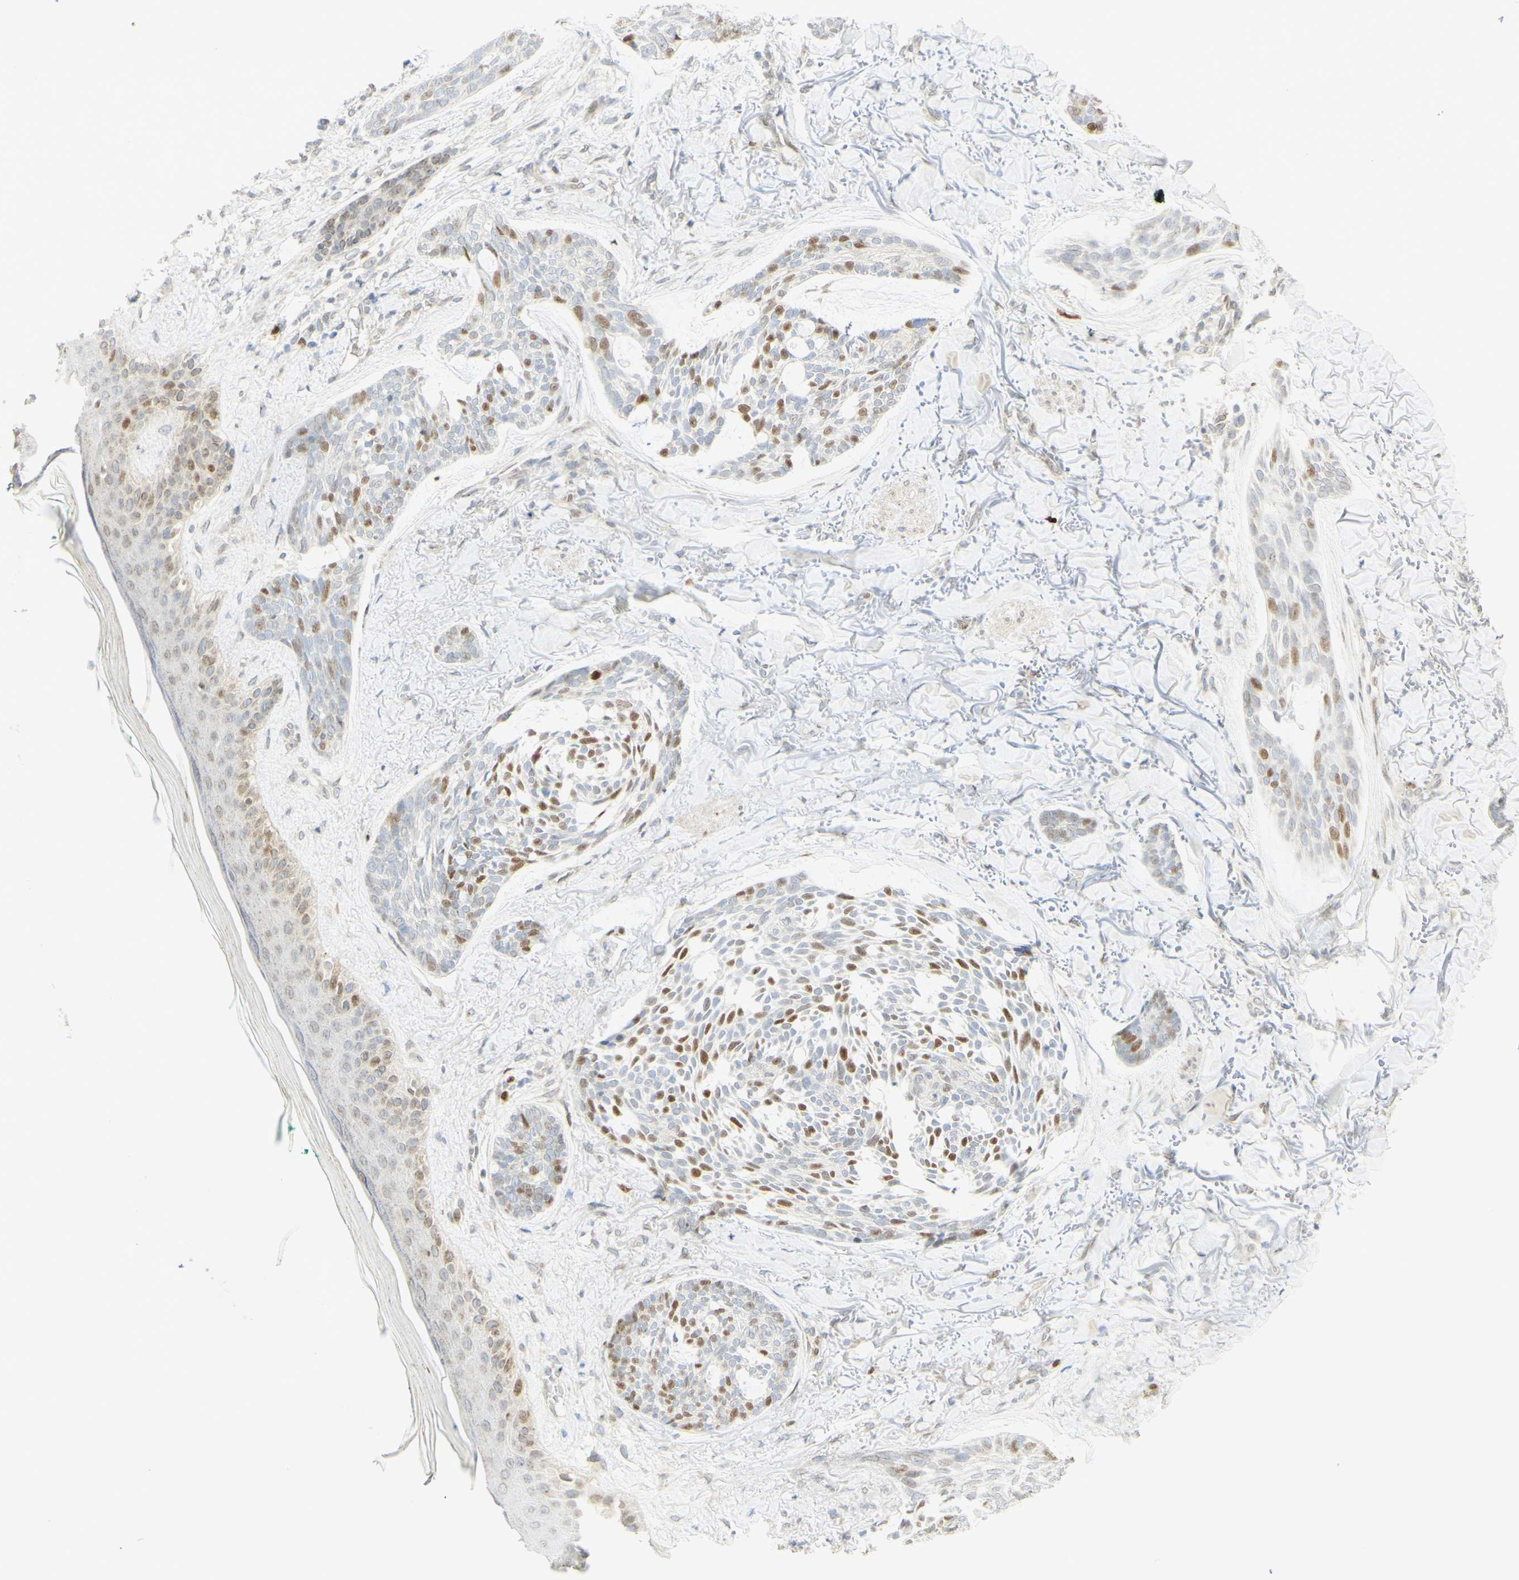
{"staining": {"intensity": "moderate", "quantity": "25%-75%", "location": "nuclear"}, "tissue": "skin cancer", "cell_type": "Tumor cells", "image_type": "cancer", "snomed": [{"axis": "morphology", "description": "Basal cell carcinoma"}, {"axis": "topography", "description": "Skin"}], "caption": "The immunohistochemical stain highlights moderate nuclear positivity in tumor cells of skin cancer (basal cell carcinoma) tissue.", "gene": "E2F1", "patient": {"sex": "male", "age": 43}}